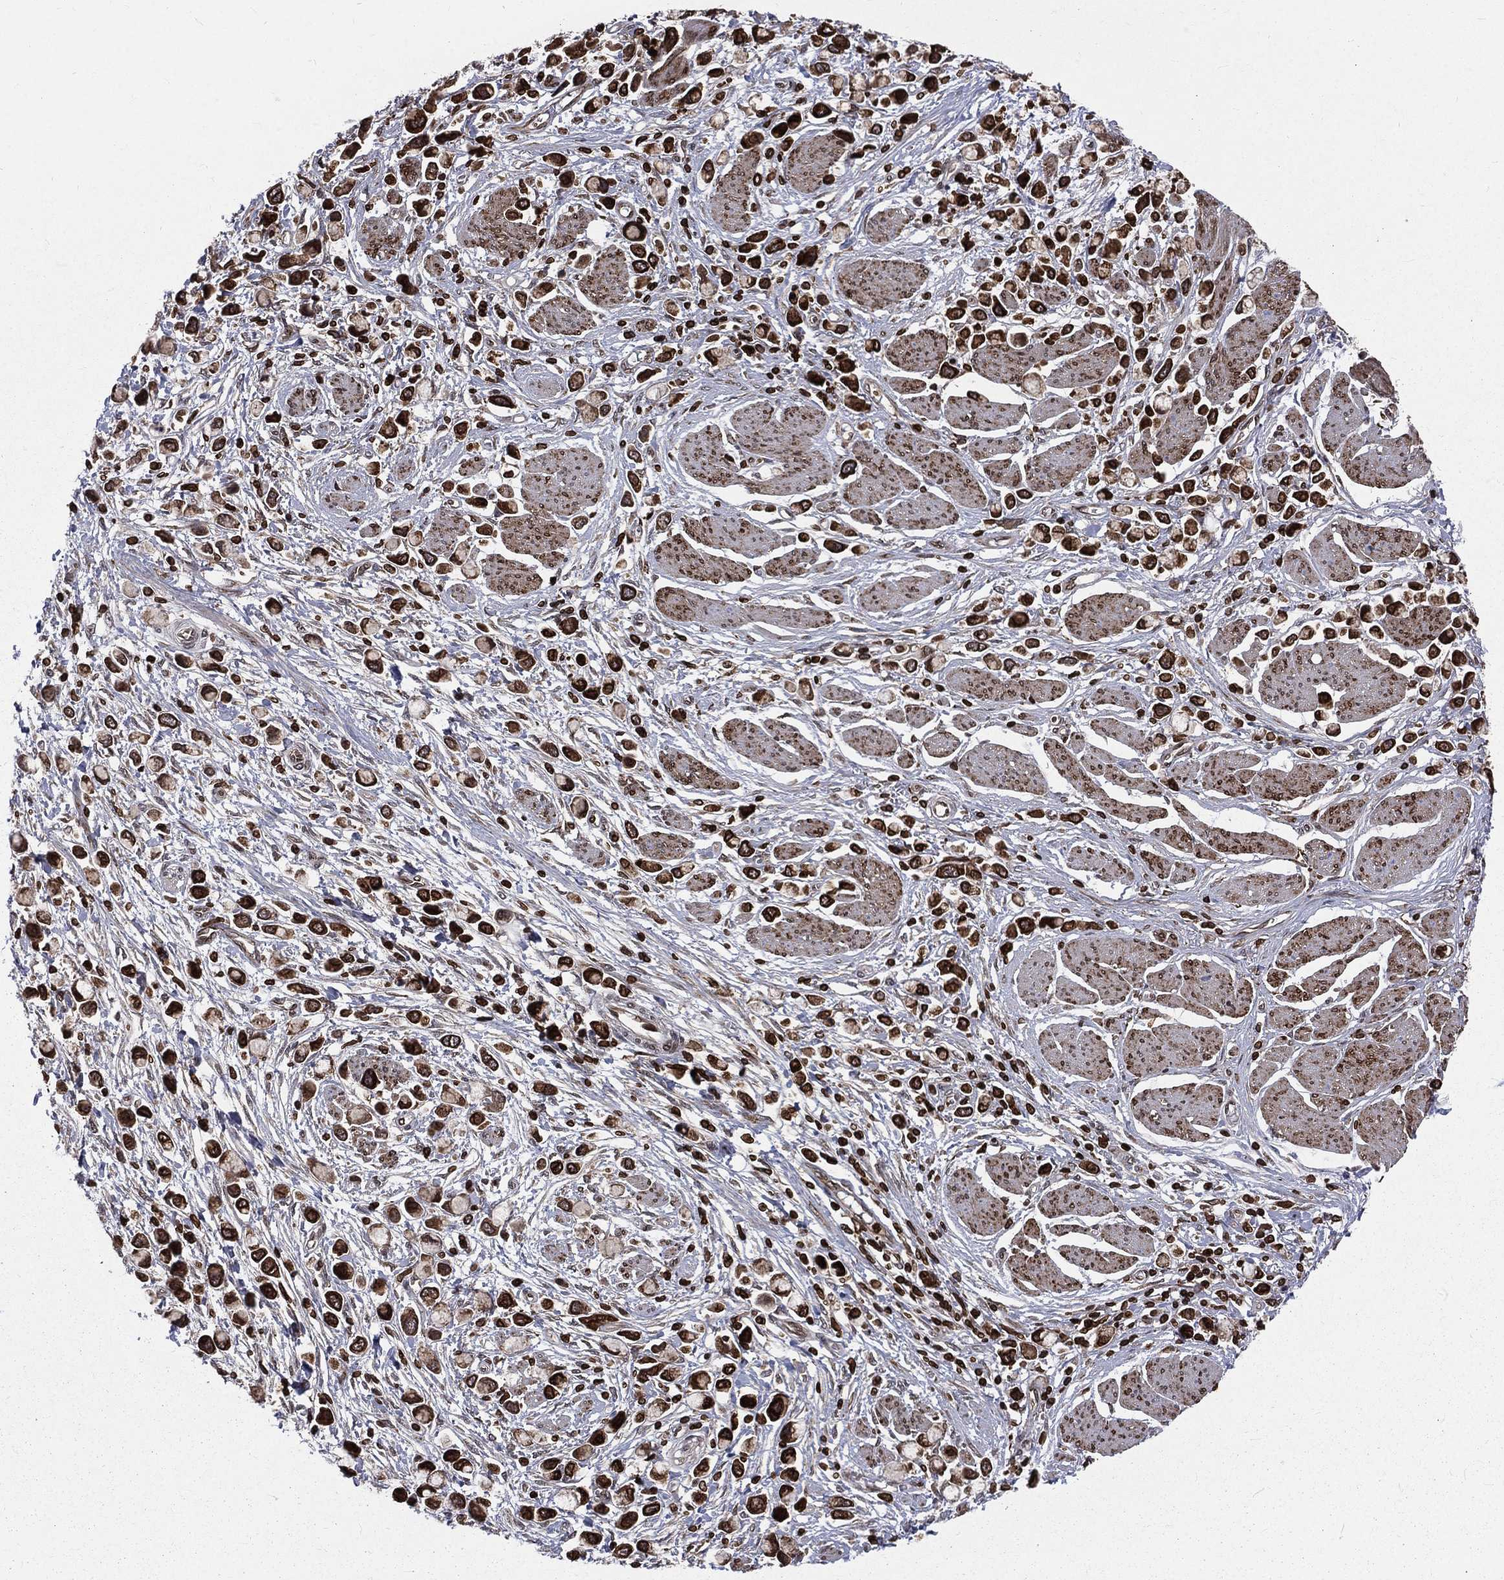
{"staining": {"intensity": "strong", "quantity": ">75%", "location": "nuclear"}, "tissue": "stomach cancer", "cell_type": "Tumor cells", "image_type": "cancer", "snomed": [{"axis": "morphology", "description": "Adenocarcinoma, NOS"}, {"axis": "topography", "description": "Stomach"}], "caption": "Immunohistochemistry (DAB (3,3'-diaminobenzidine)) staining of stomach cancer shows strong nuclear protein expression in approximately >75% of tumor cells.", "gene": "LBR", "patient": {"sex": "female", "age": 81}}